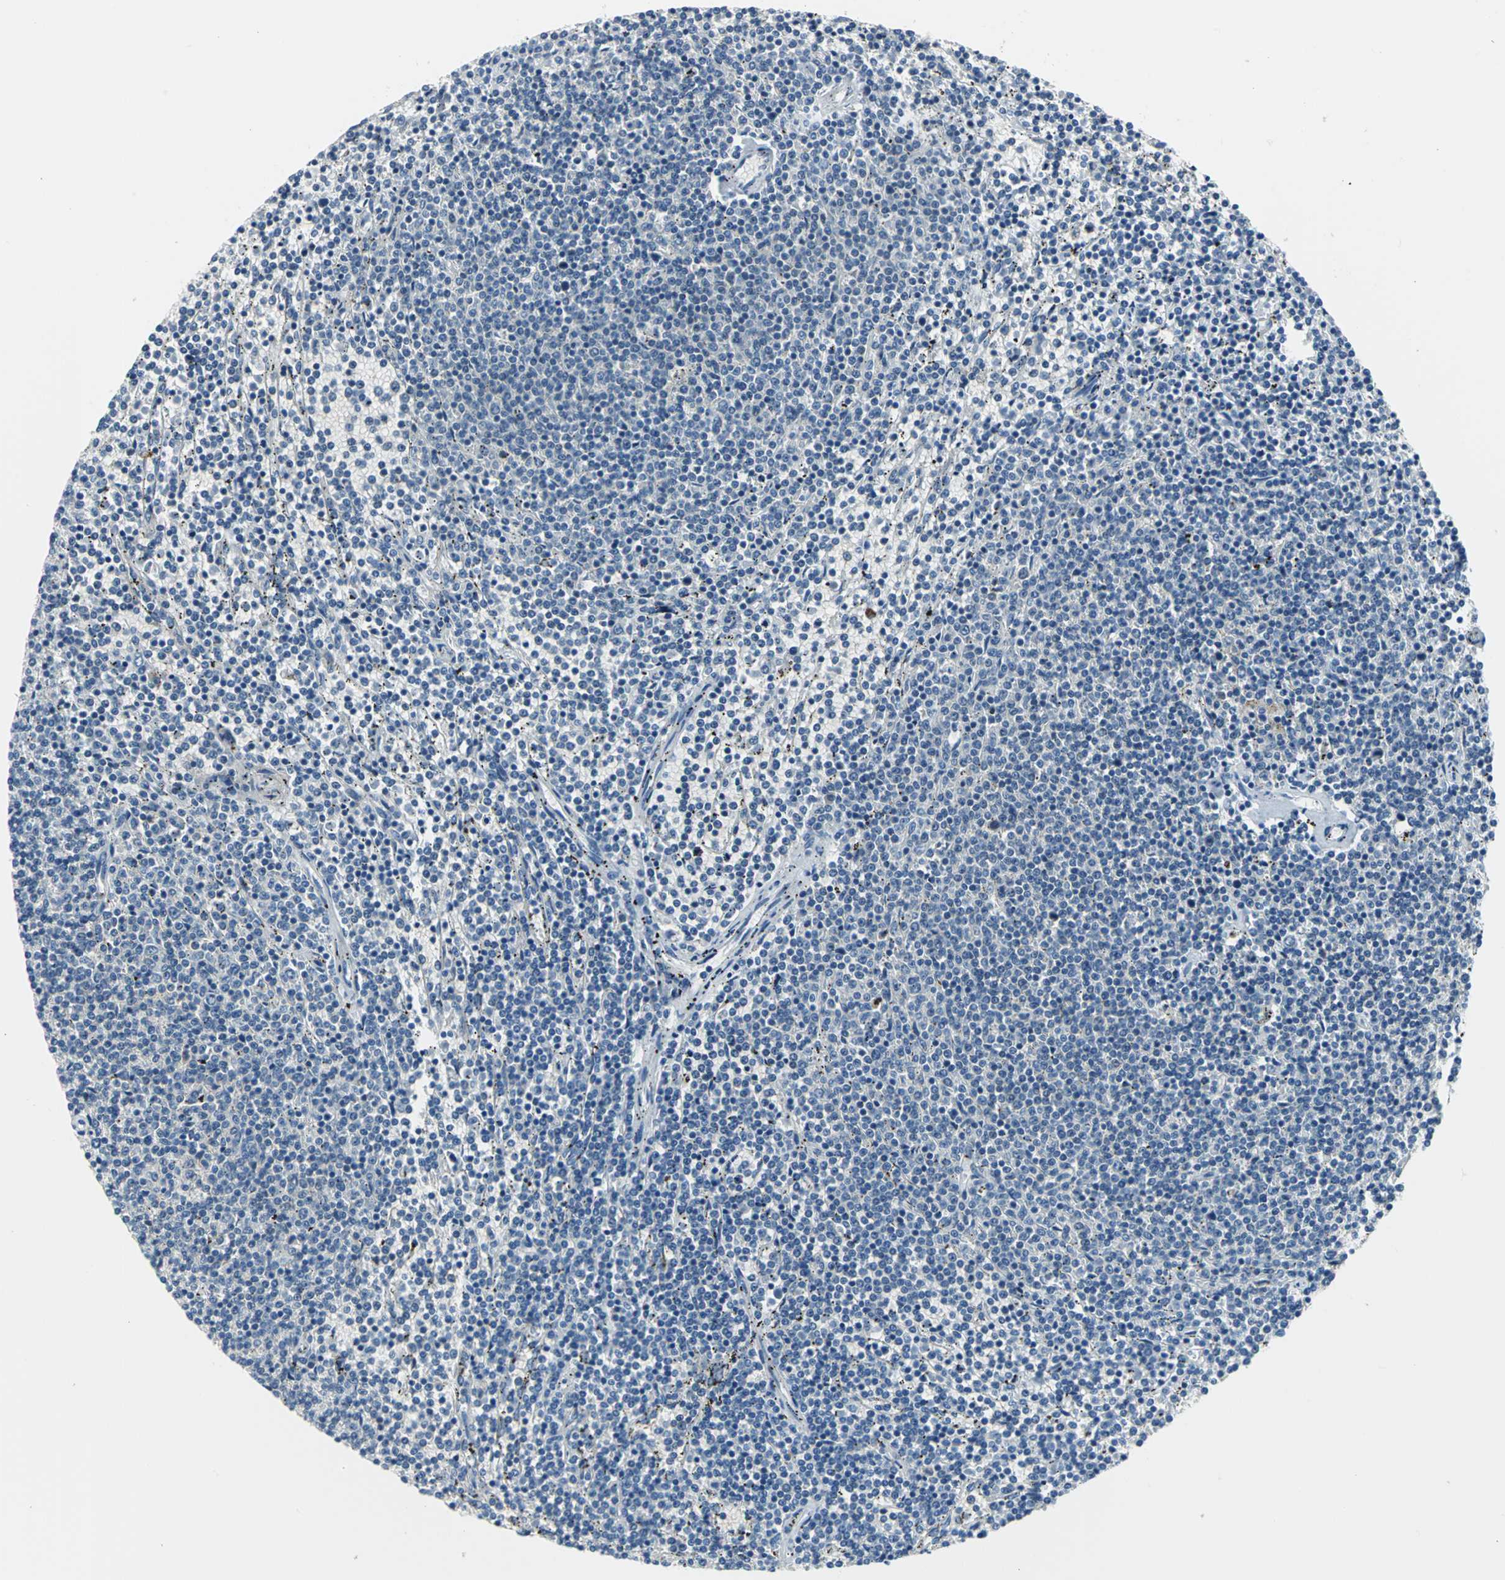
{"staining": {"intensity": "negative", "quantity": "none", "location": "none"}, "tissue": "lymphoma", "cell_type": "Tumor cells", "image_type": "cancer", "snomed": [{"axis": "morphology", "description": "Malignant lymphoma, non-Hodgkin's type, Low grade"}, {"axis": "topography", "description": "Spleen"}], "caption": "Lymphoma stained for a protein using IHC displays no expression tumor cells.", "gene": "ZNF415", "patient": {"sex": "female", "age": 50}}